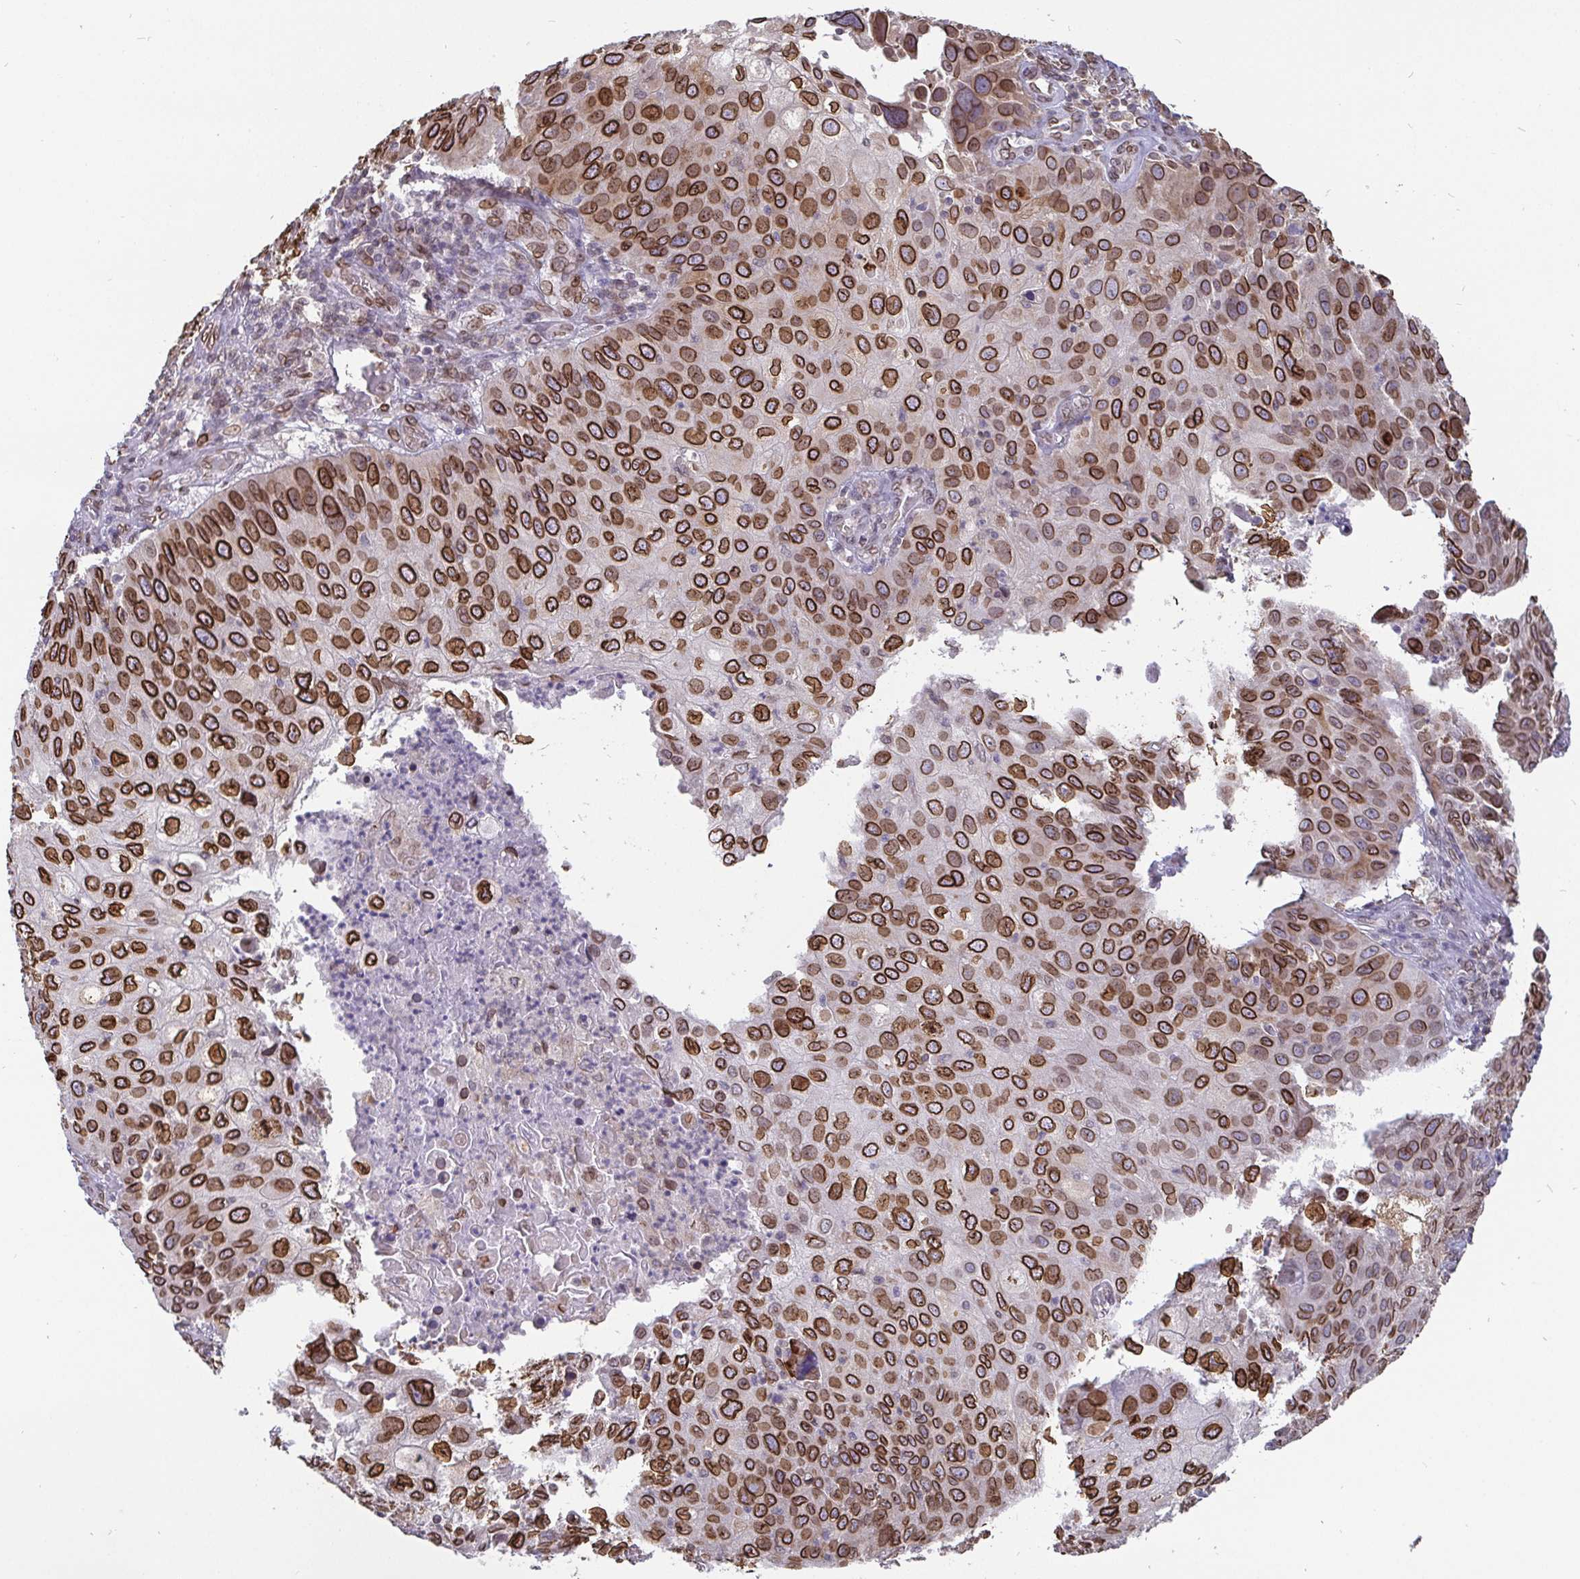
{"staining": {"intensity": "strong", "quantity": ">75%", "location": "cytoplasmic/membranous,nuclear"}, "tissue": "skin cancer", "cell_type": "Tumor cells", "image_type": "cancer", "snomed": [{"axis": "morphology", "description": "Squamous cell carcinoma, NOS"}, {"axis": "topography", "description": "Skin"}], "caption": "High-power microscopy captured an immunohistochemistry histopathology image of skin squamous cell carcinoma, revealing strong cytoplasmic/membranous and nuclear staining in about >75% of tumor cells.", "gene": "EMD", "patient": {"sex": "male", "age": 87}}